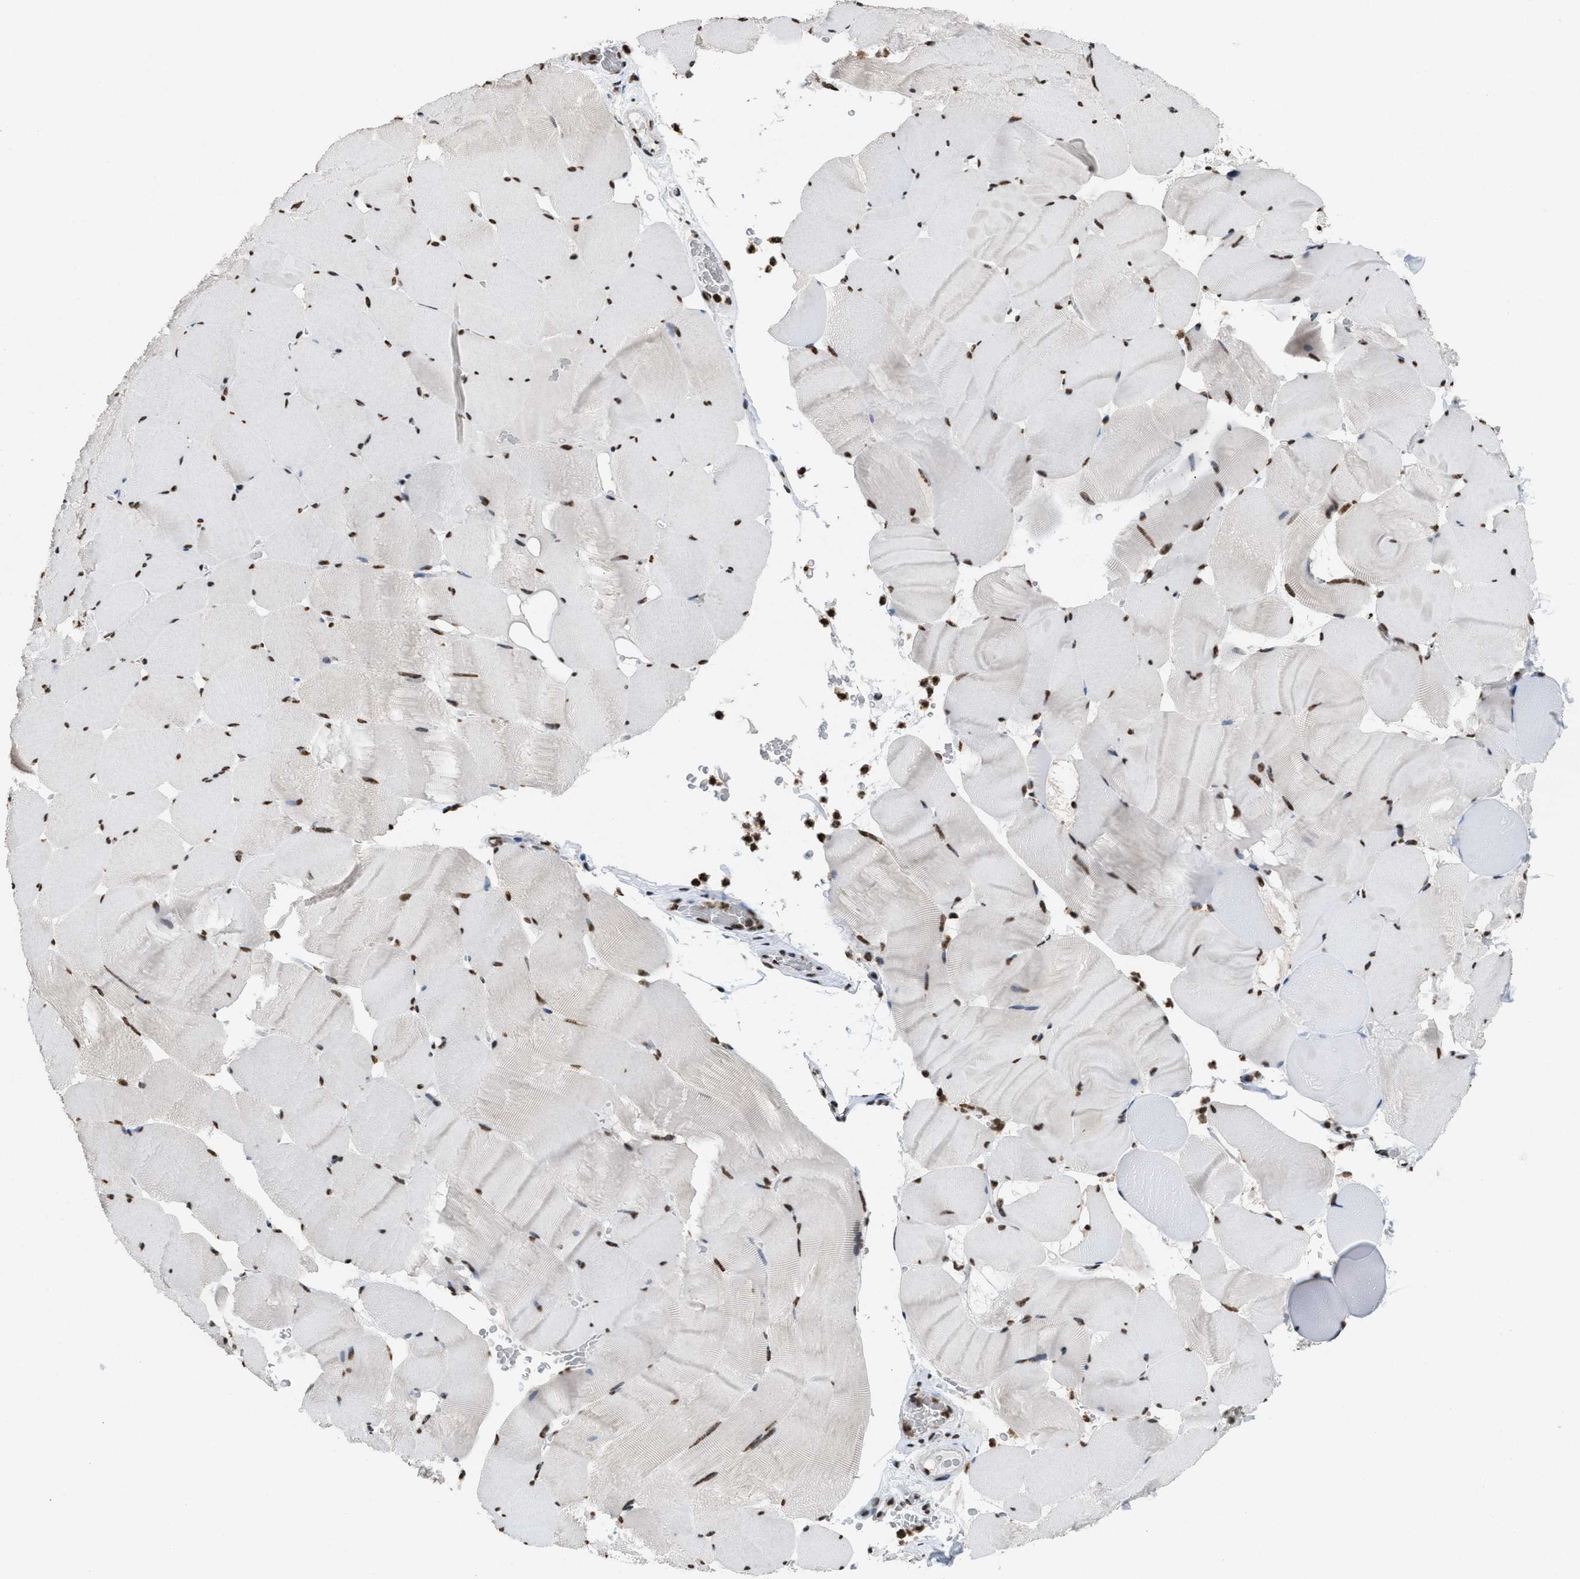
{"staining": {"intensity": "moderate", "quantity": ">75%", "location": "nuclear"}, "tissue": "skeletal muscle", "cell_type": "Myocytes", "image_type": "normal", "snomed": [{"axis": "morphology", "description": "Normal tissue, NOS"}, {"axis": "topography", "description": "Skeletal muscle"}], "caption": "Protein staining exhibits moderate nuclear staining in about >75% of myocytes in normal skeletal muscle. The protein is shown in brown color, while the nuclei are stained blue.", "gene": "NUP88", "patient": {"sex": "male", "age": 62}}